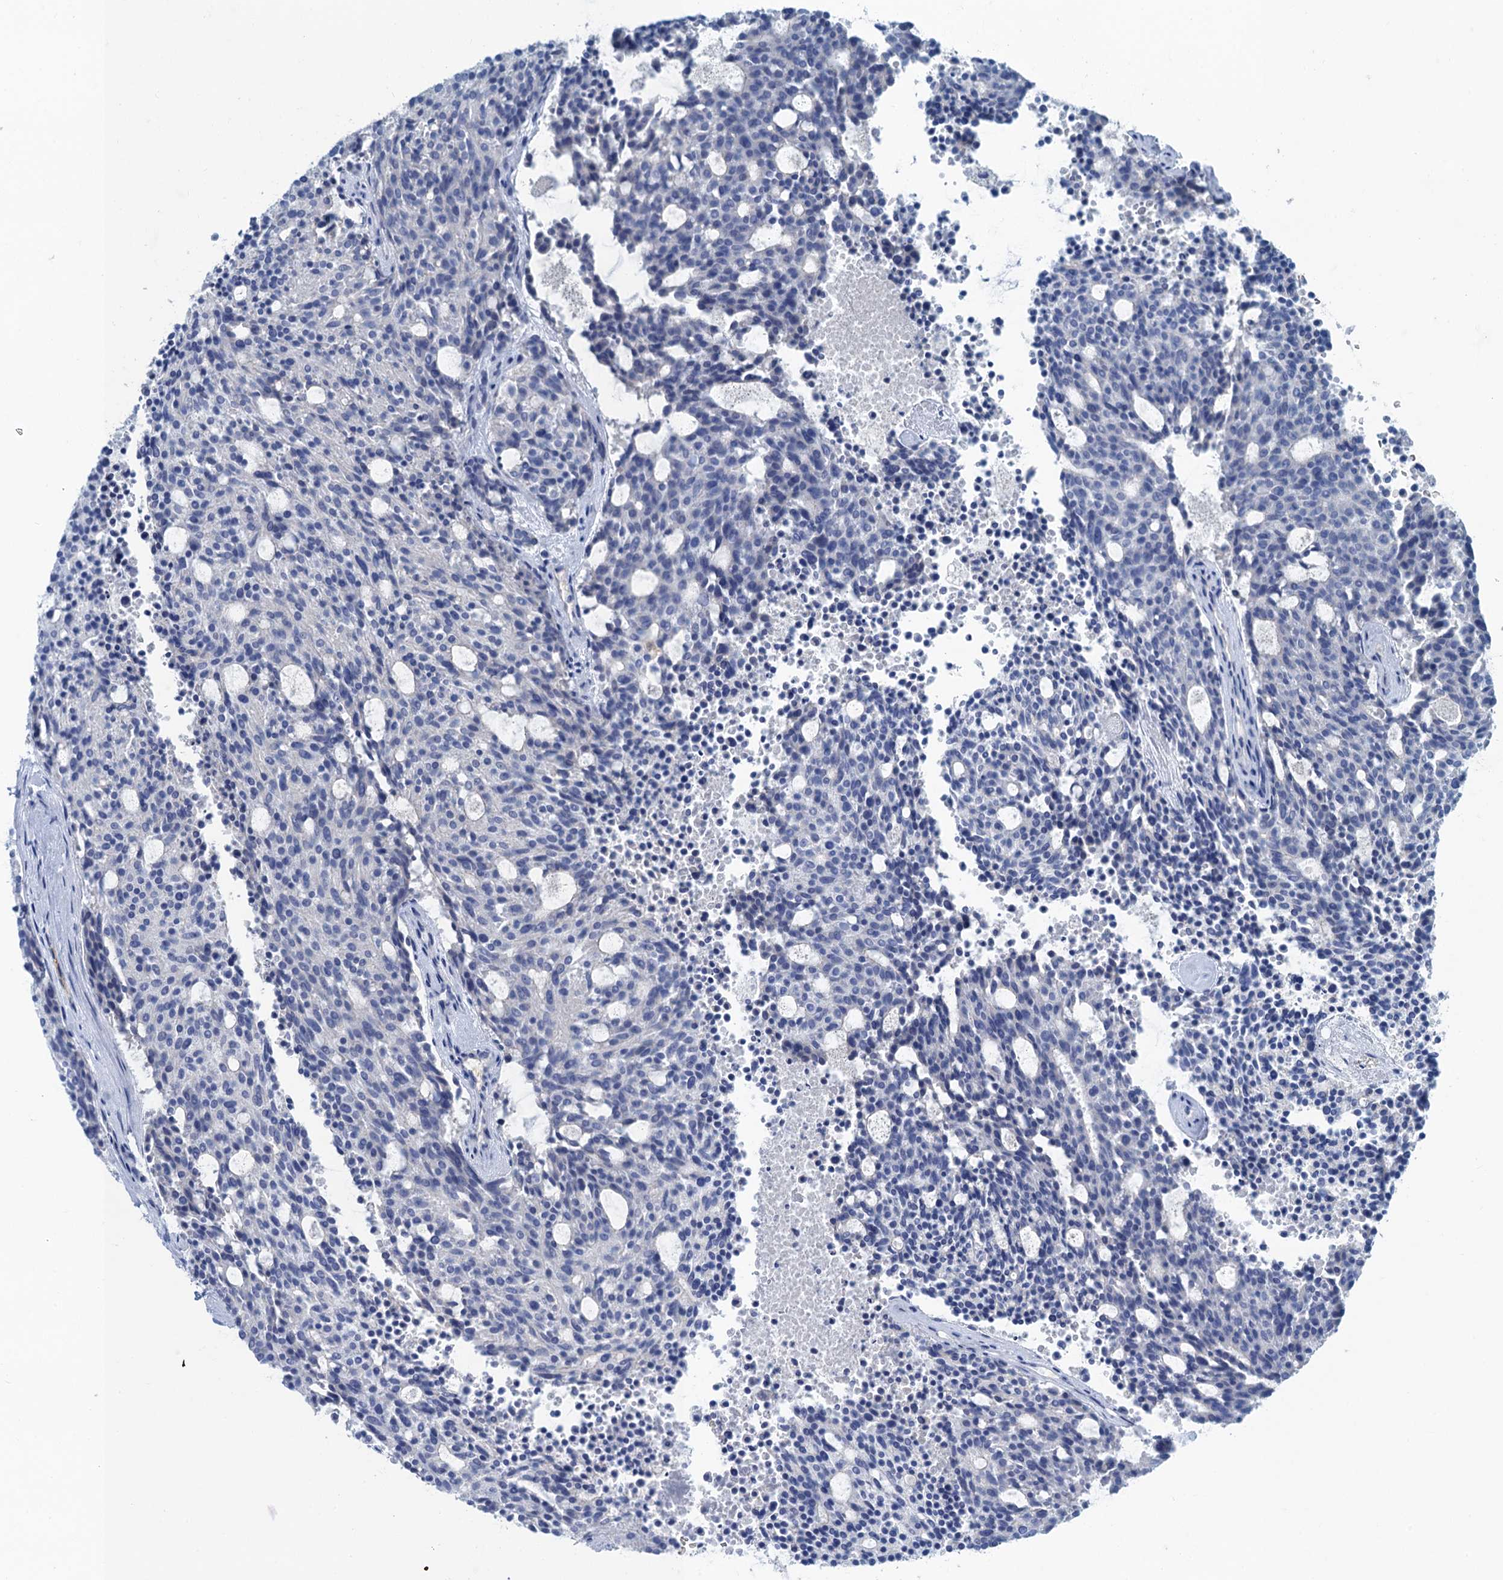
{"staining": {"intensity": "negative", "quantity": "none", "location": "none"}, "tissue": "carcinoid", "cell_type": "Tumor cells", "image_type": "cancer", "snomed": [{"axis": "morphology", "description": "Carcinoid, malignant, NOS"}, {"axis": "topography", "description": "Pancreas"}], "caption": "The photomicrograph displays no staining of tumor cells in malignant carcinoid. The staining is performed using DAB (3,3'-diaminobenzidine) brown chromogen with nuclei counter-stained in using hematoxylin.", "gene": "MYADML2", "patient": {"sex": "female", "age": 54}}